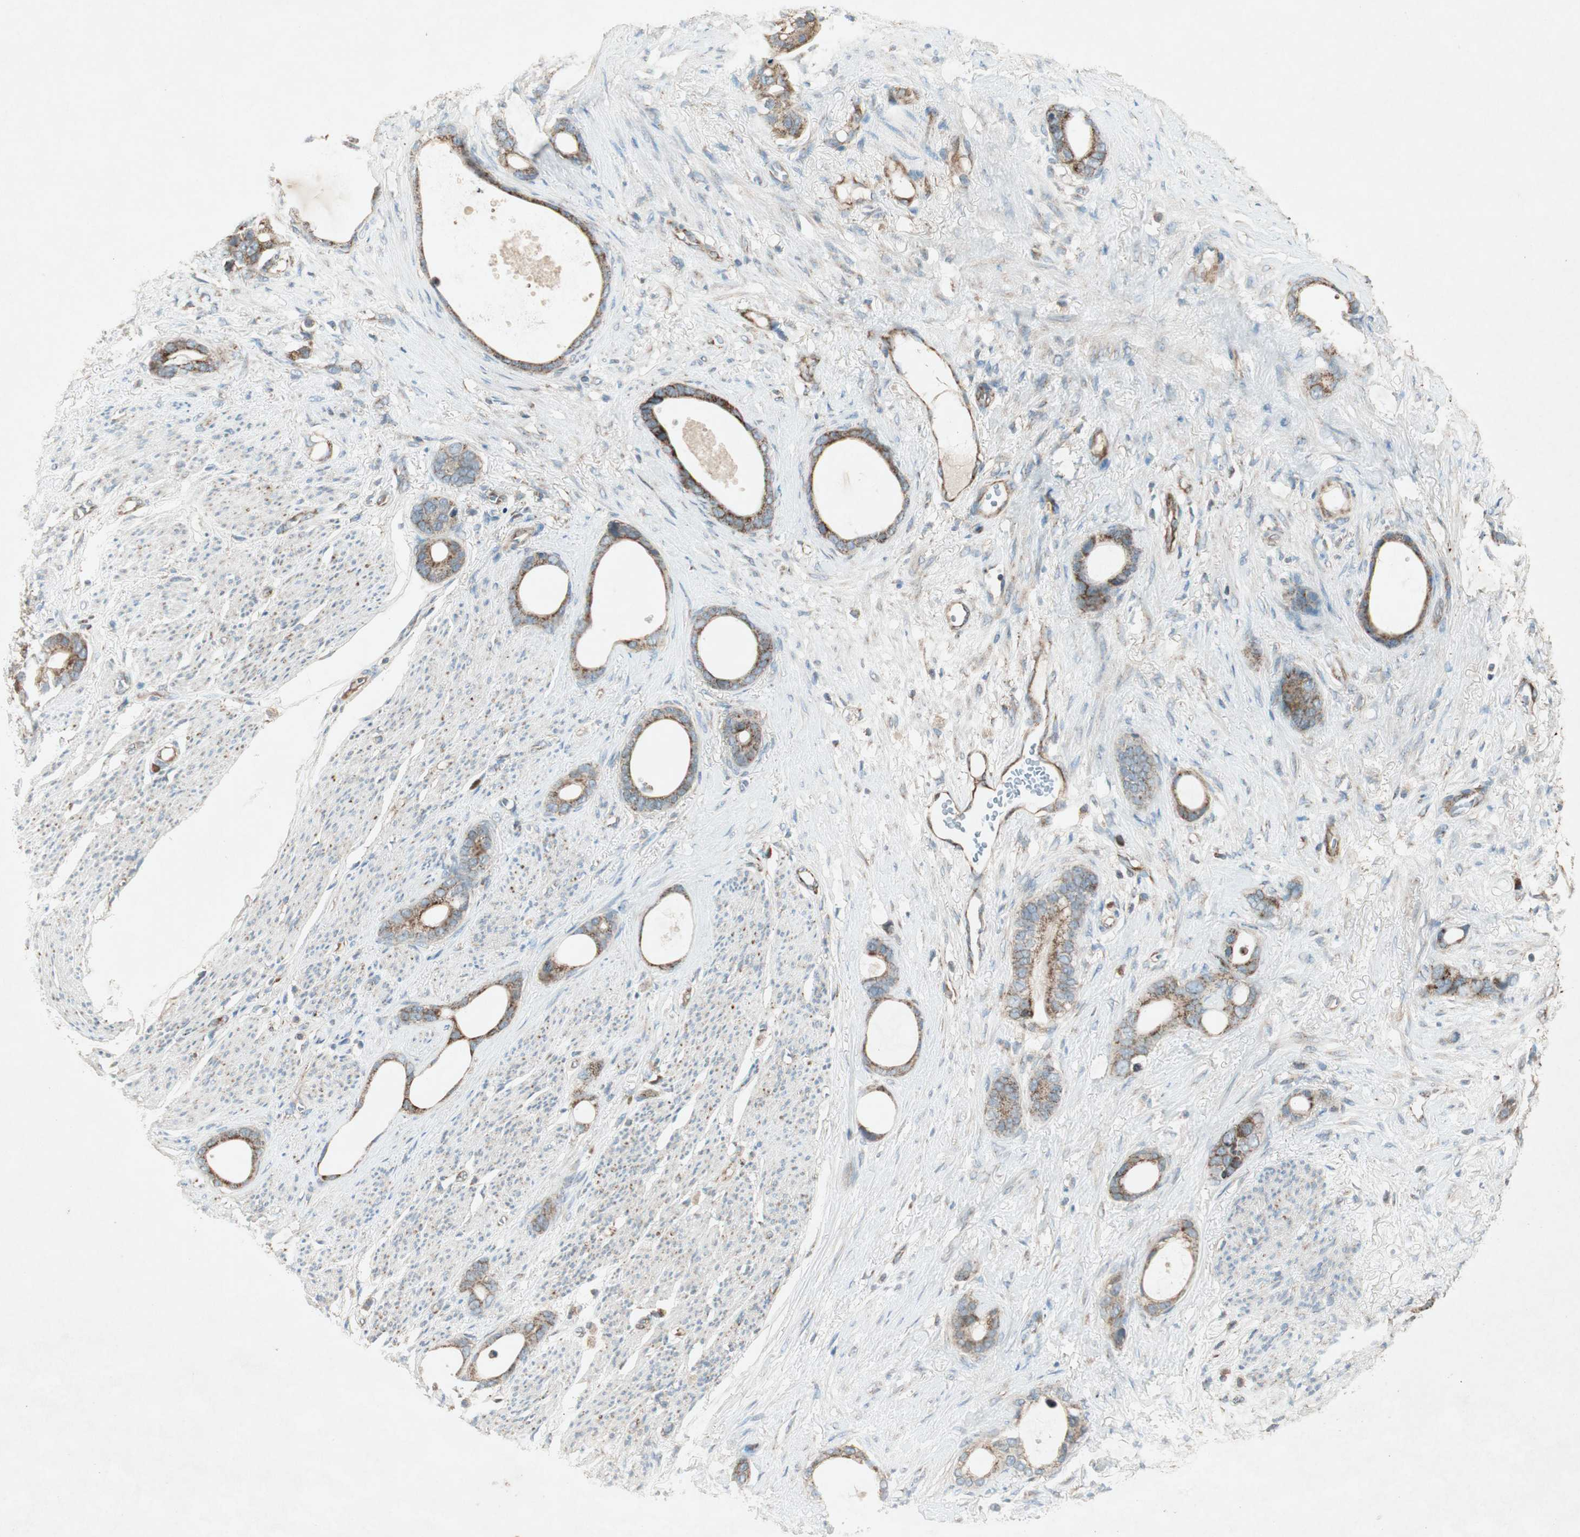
{"staining": {"intensity": "strong", "quantity": ">75%", "location": "cytoplasmic/membranous"}, "tissue": "stomach cancer", "cell_type": "Tumor cells", "image_type": "cancer", "snomed": [{"axis": "morphology", "description": "Adenocarcinoma, NOS"}, {"axis": "topography", "description": "Stomach"}], "caption": "Human stomach cancer stained for a protein (brown) reveals strong cytoplasmic/membranous positive expression in approximately >75% of tumor cells.", "gene": "CHADL", "patient": {"sex": "female", "age": 75}}